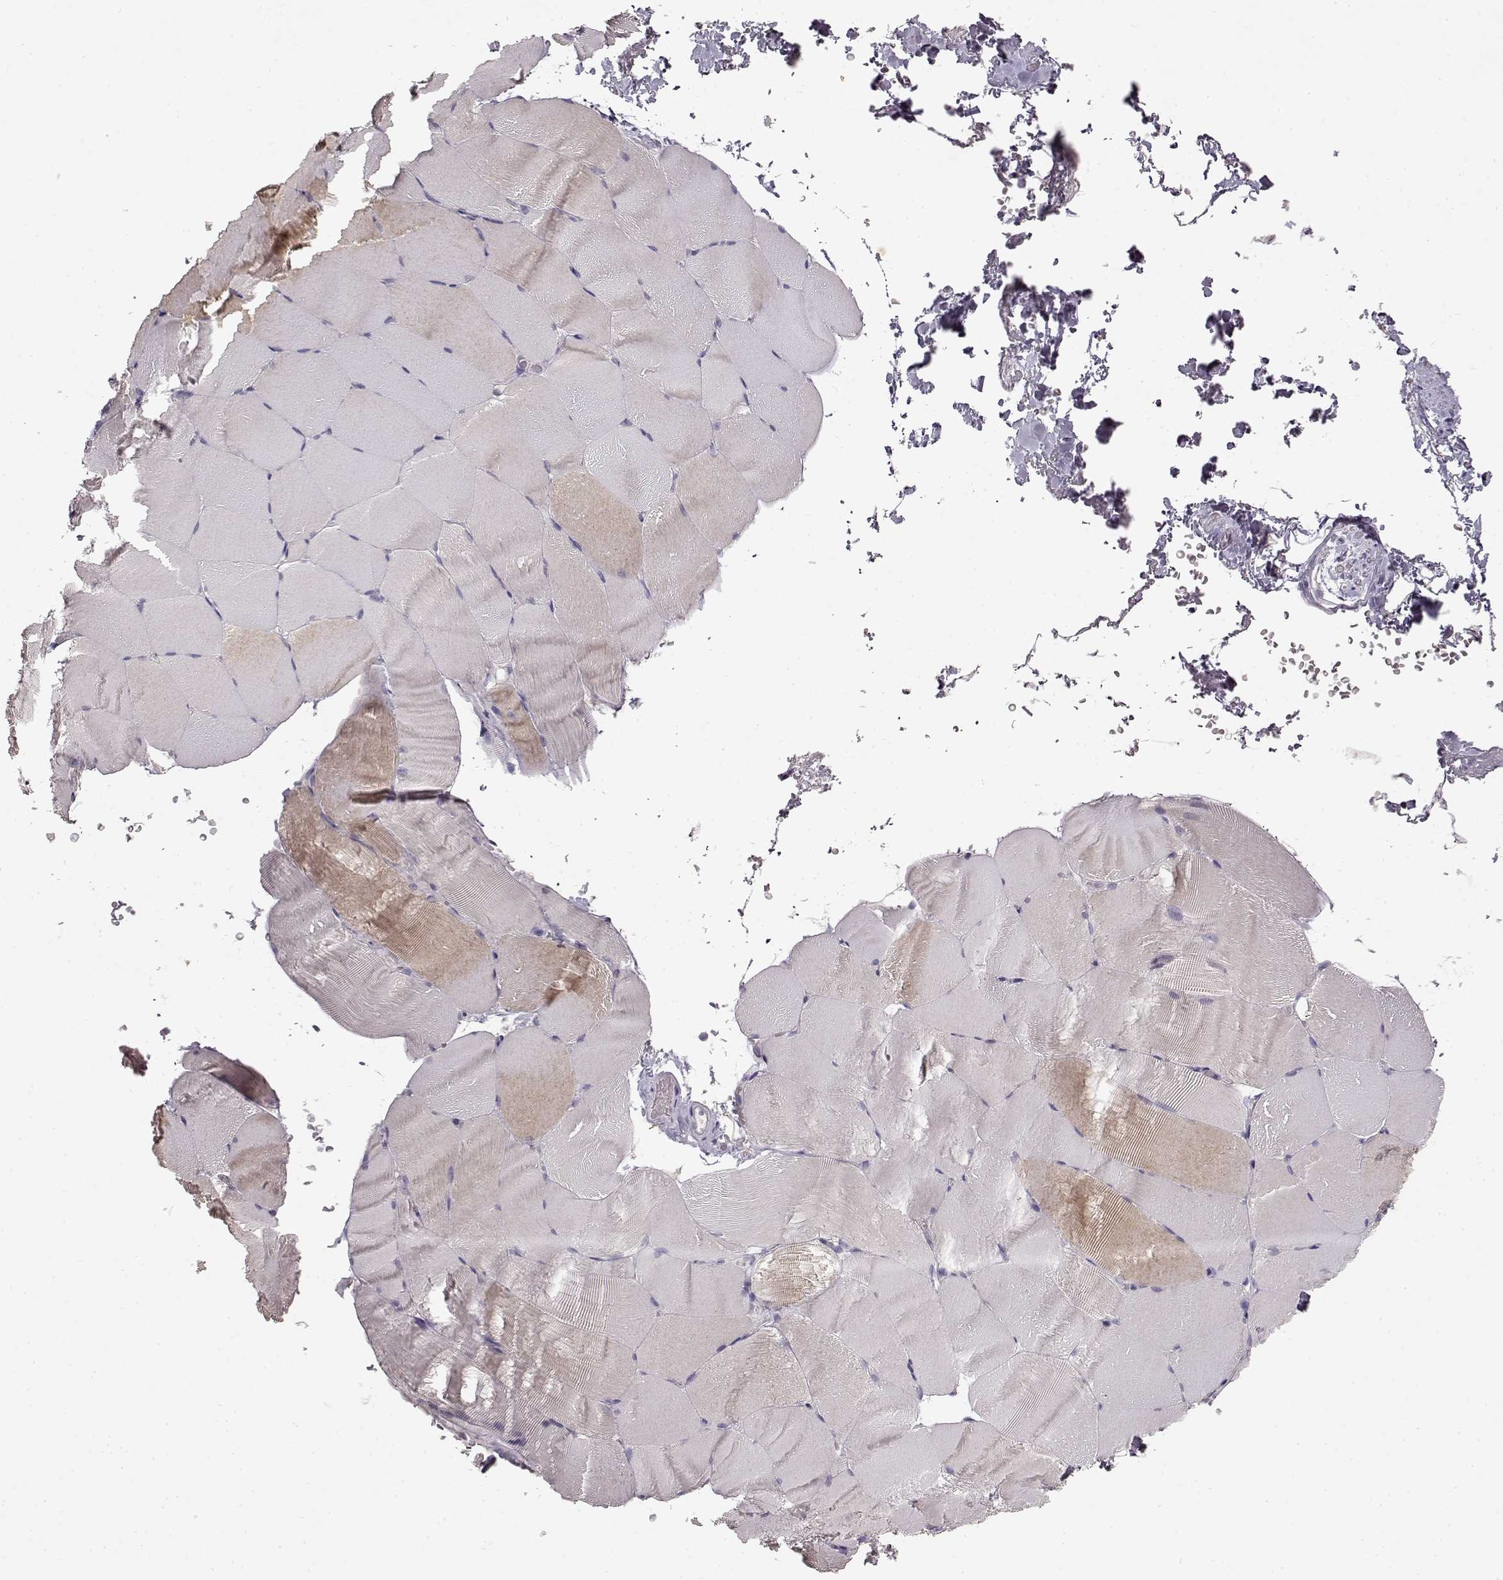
{"staining": {"intensity": "weak", "quantity": "<25%", "location": "cytoplasmic/membranous"}, "tissue": "skeletal muscle", "cell_type": "Myocytes", "image_type": "normal", "snomed": [{"axis": "morphology", "description": "Normal tissue, NOS"}, {"axis": "topography", "description": "Skeletal muscle"}], "caption": "A high-resolution micrograph shows IHC staining of unremarkable skeletal muscle, which displays no significant positivity in myocytes. (DAB immunohistochemistry (IHC) with hematoxylin counter stain).", "gene": "SPAG17", "patient": {"sex": "female", "age": 37}}